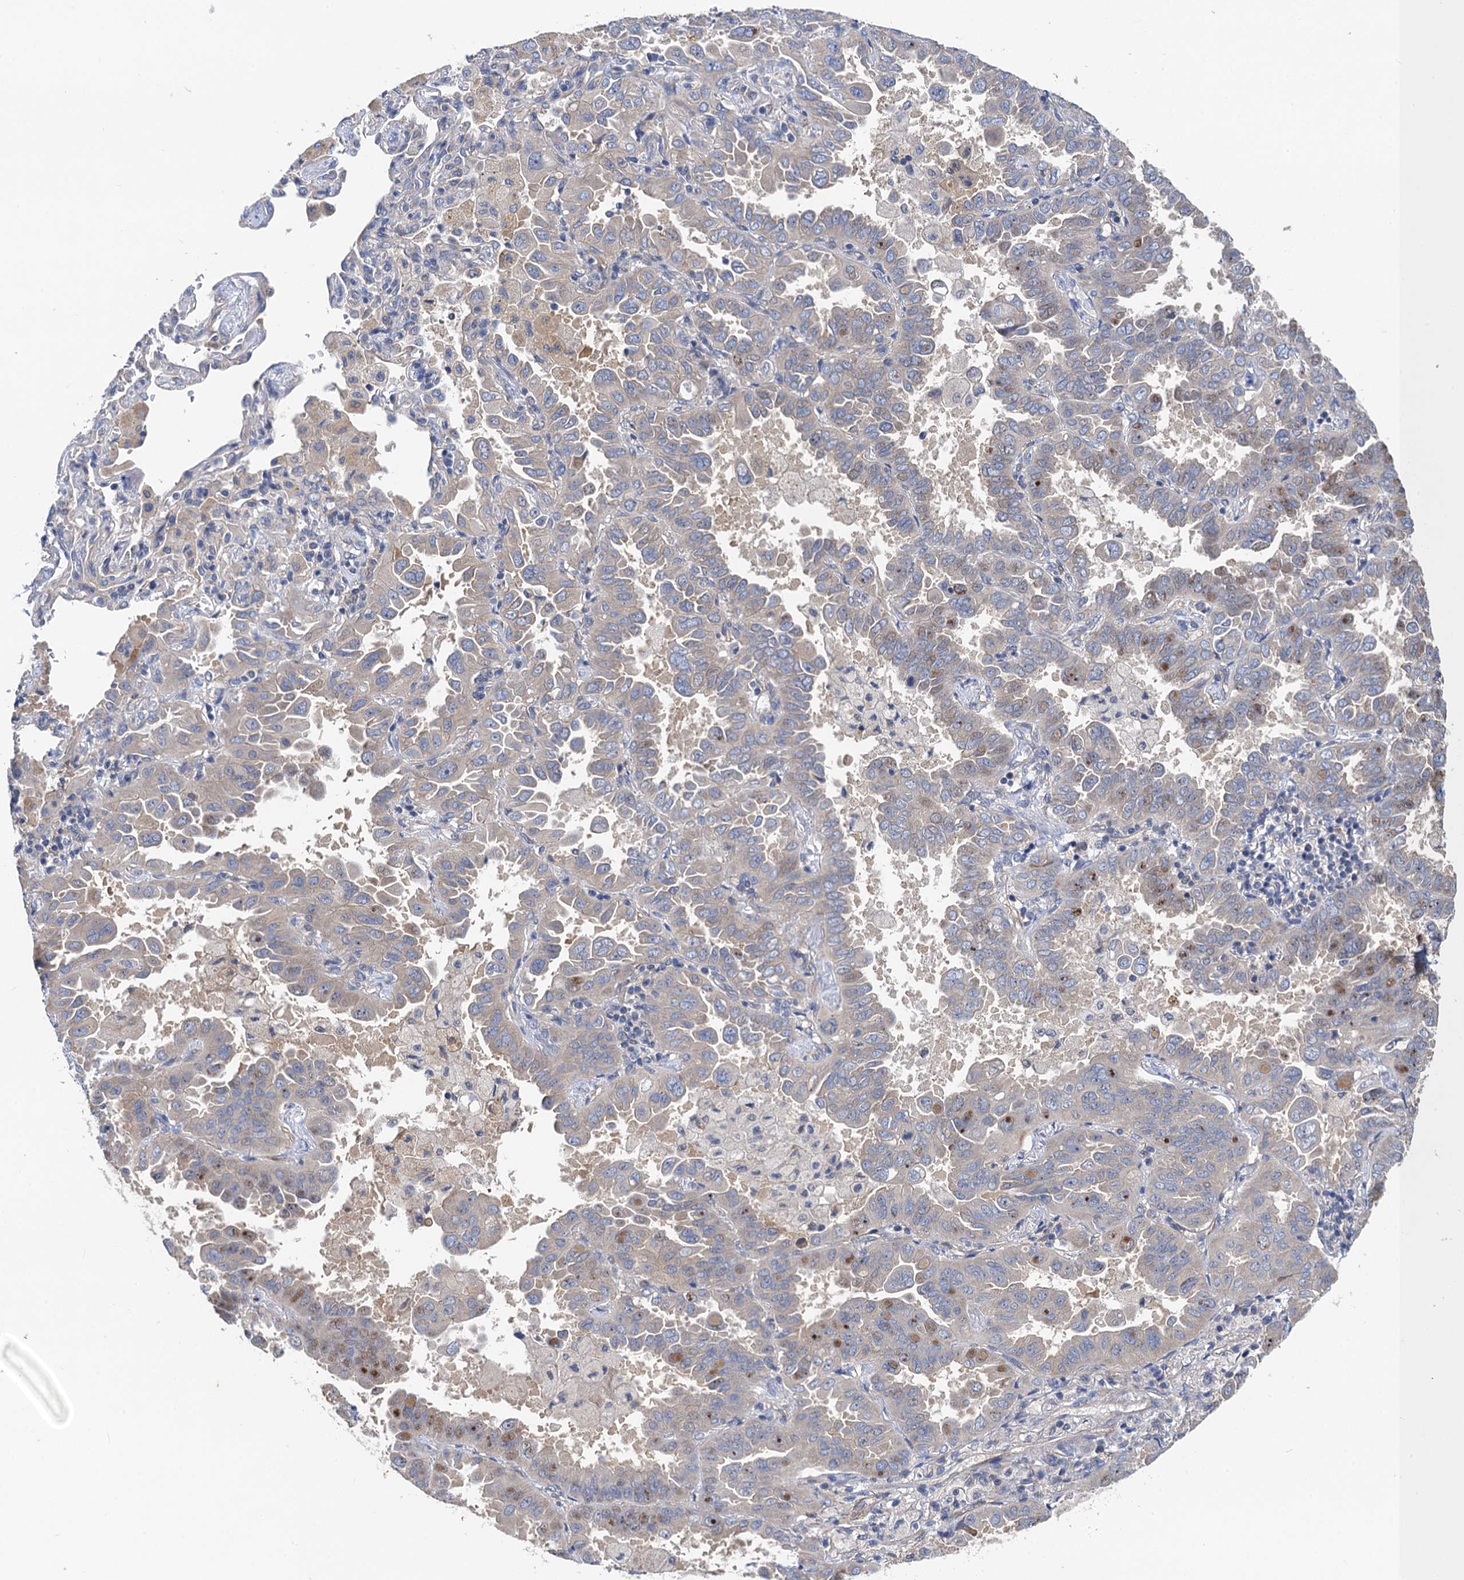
{"staining": {"intensity": "weak", "quantity": "<25%", "location": "cytoplasmic/membranous"}, "tissue": "lung cancer", "cell_type": "Tumor cells", "image_type": "cancer", "snomed": [{"axis": "morphology", "description": "Adenocarcinoma, NOS"}, {"axis": "topography", "description": "Lung"}], "caption": "A histopathology image of human adenocarcinoma (lung) is negative for staining in tumor cells. (DAB (3,3'-diaminobenzidine) IHC visualized using brightfield microscopy, high magnification).", "gene": "PJA2", "patient": {"sex": "male", "age": 64}}